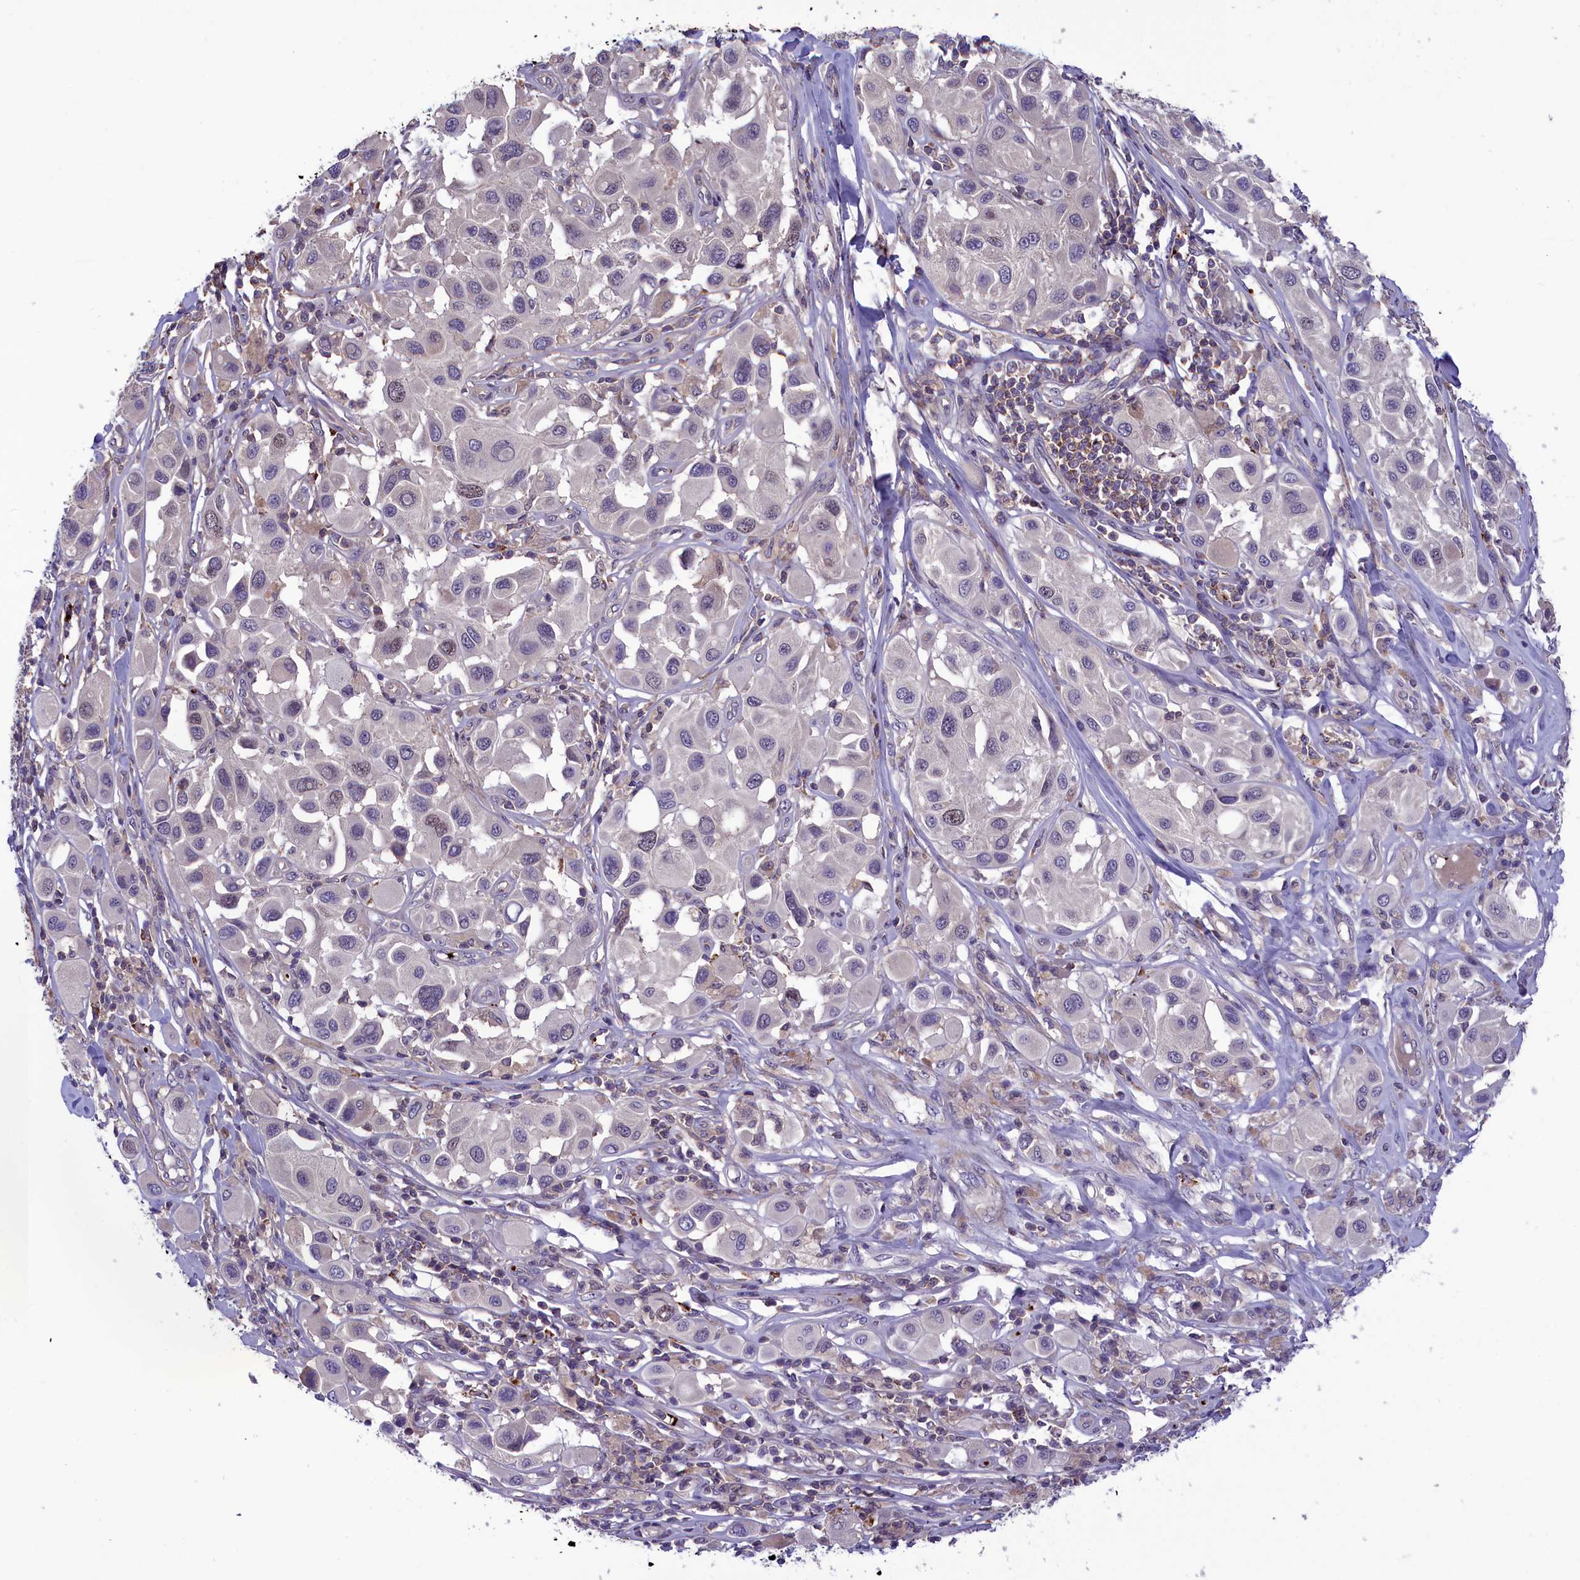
{"staining": {"intensity": "negative", "quantity": "none", "location": "none"}, "tissue": "melanoma", "cell_type": "Tumor cells", "image_type": "cancer", "snomed": [{"axis": "morphology", "description": "Malignant melanoma, Metastatic site"}, {"axis": "topography", "description": "Skin"}], "caption": "A high-resolution photomicrograph shows IHC staining of melanoma, which reveals no significant staining in tumor cells.", "gene": "HEATR3", "patient": {"sex": "male", "age": 41}}